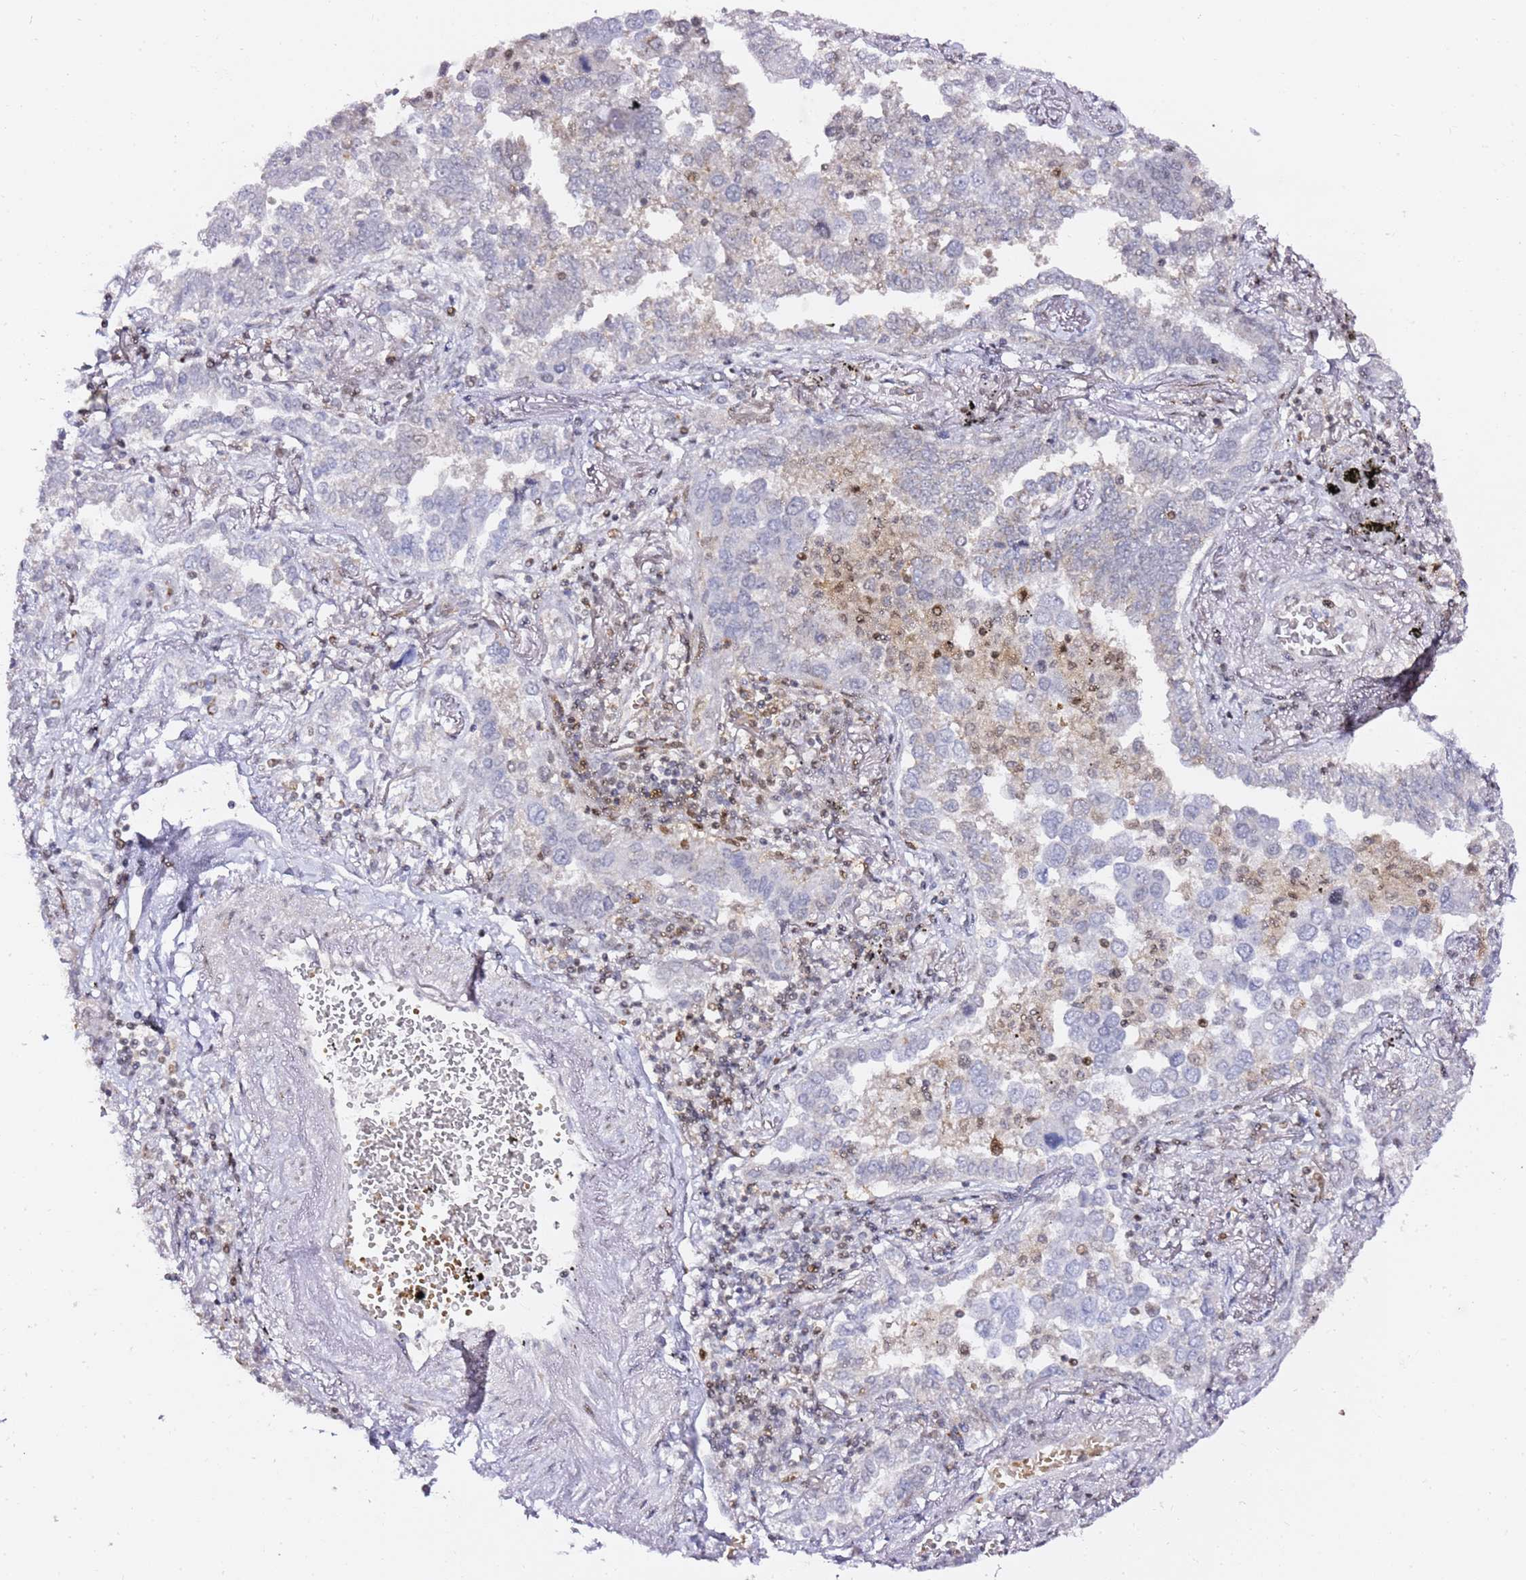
{"staining": {"intensity": "negative", "quantity": "none", "location": "none"}, "tissue": "lung cancer", "cell_type": "Tumor cells", "image_type": "cancer", "snomed": [{"axis": "morphology", "description": "Adenocarcinoma, NOS"}, {"axis": "topography", "description": "Lung"}], "caption": "DAB immunohistochemical staining of human lung cancer (adenocarcinoma) demonstrates no significant staining in tumor cells.", "gene": "GBP2", "patient": {"sex": "male", "age": 67}}